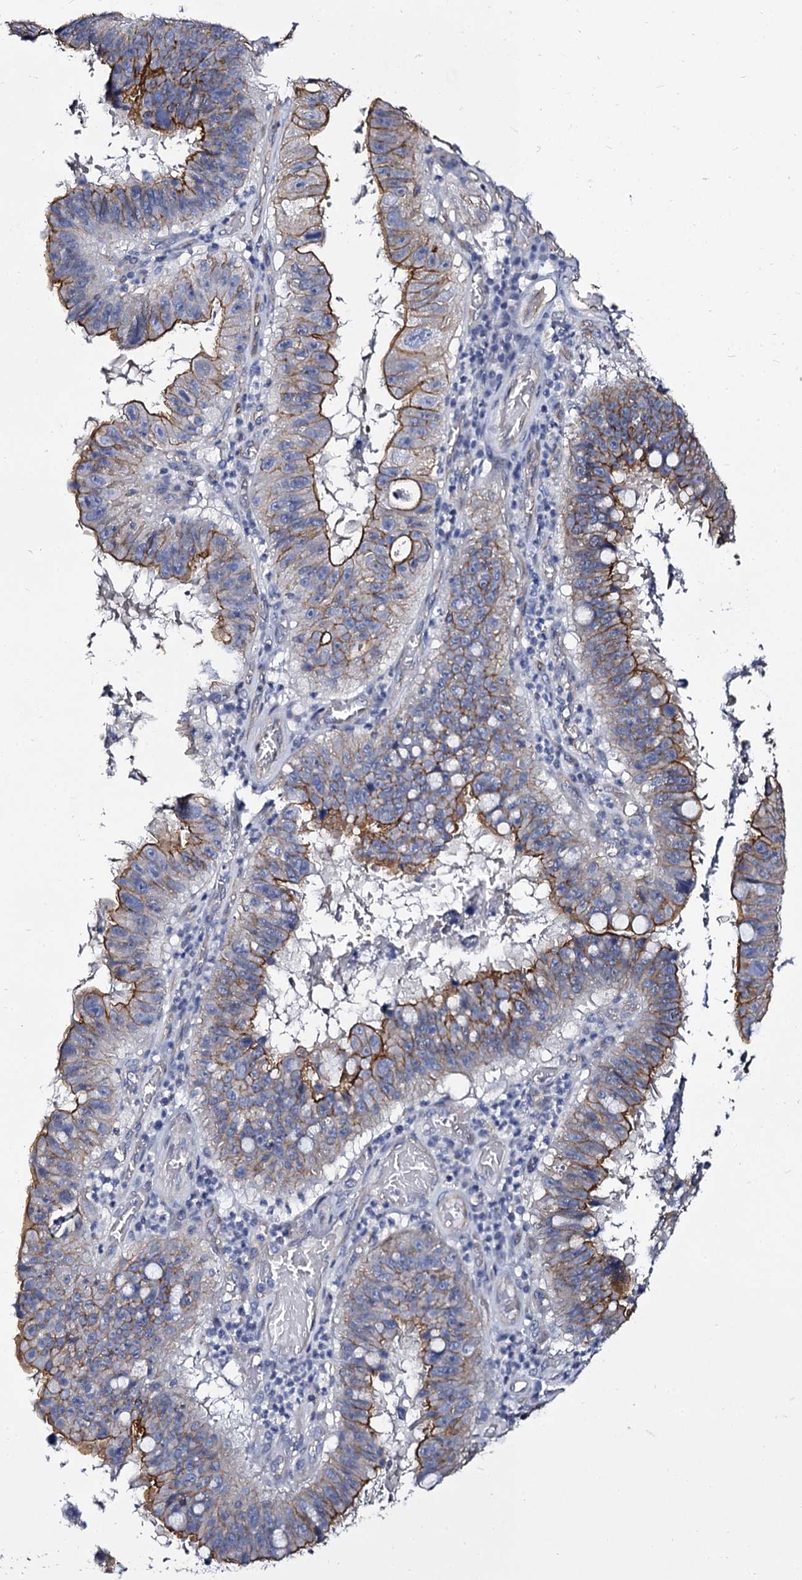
{"staining": {"intensity": "moderate", "quantity": "25%-75%", "location": "cytoplasmic/membranous"}, "tissue": "stomach cancer", "cell_type": "Tumor cells", "image_type": "cancer", "snomed": [{"axis": "morphology", "description": "Adenocarcinoma, NOS"}, {"axis": "topography", "description": "Stomach"}], "caption": "Human adenocarcinoma (stomach) stained for a protein (brown) exhibits moderate cytoplasmic/membranous positive staining in approximately 25%-75% of tumor cells.", "gene": "CBFB", "patient": {"sex": "male", "age": 59}}